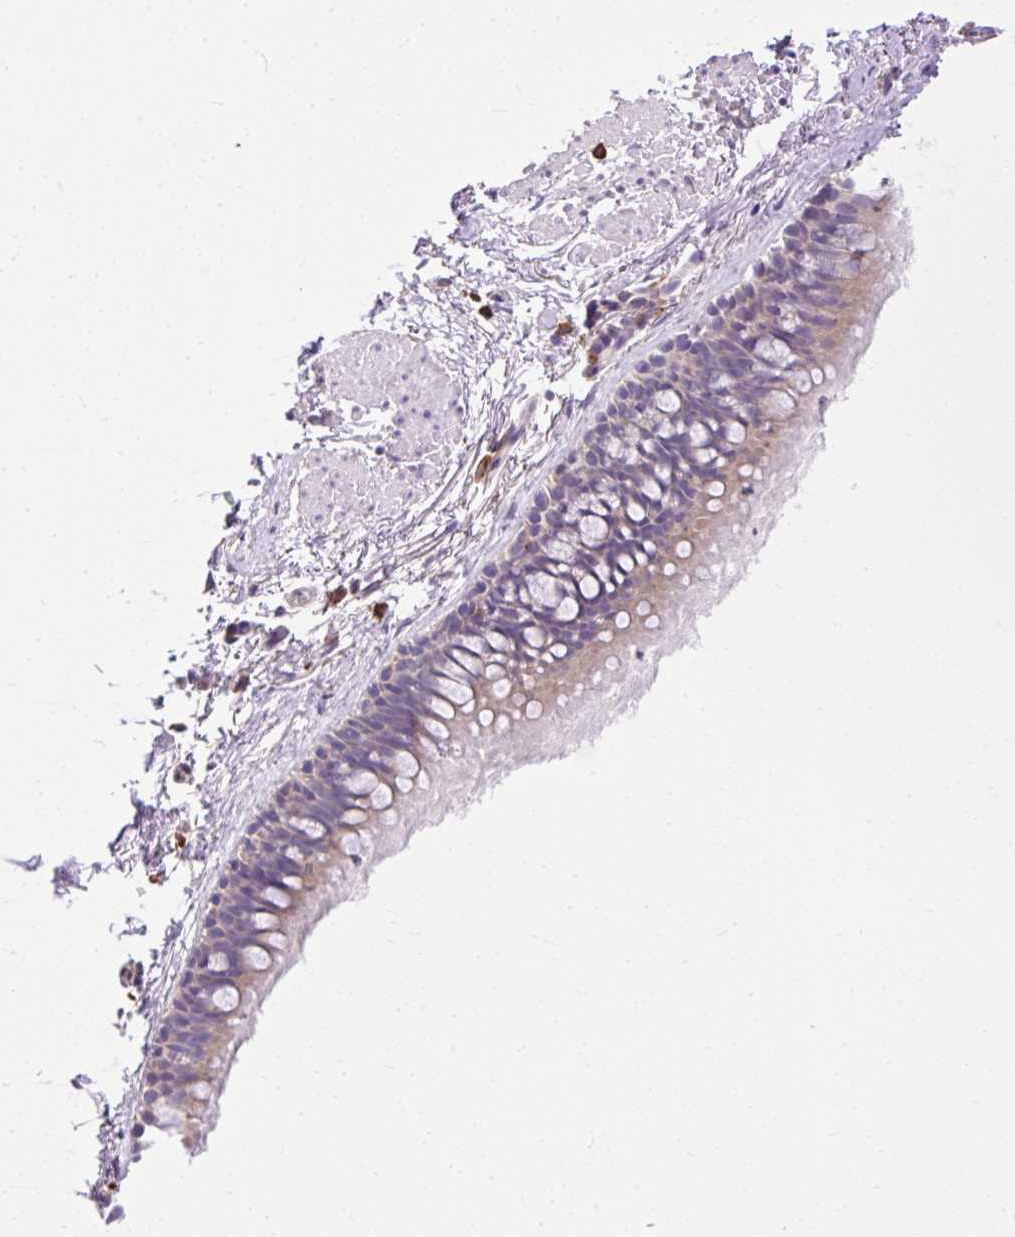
{"staining": {"intensity": "weak", "quantity": "<25%", "location": "cytoplasmic/membranous"}, "tissue": "bronchus", "cell_type": "Respiratory epithelial cells", "image_type": "normal", "snomed": [{"axis": "morphology", "description": "Normal tissue, NOS"}, {"axis": "topography", "description": "Lymph node"}, {"axis": "topography", "description": "Cartilage tissue"}, {"axis": "topography", "description": "Bronchus"}], "caption": "DAB (3,3'-diaminobenzidine) immunohistochemical staining of normal bronchus reveals no significant staining in respiratory epithelial cells. The staining is performed using DAB (3,3'-diaminobenzidine) brown chromogen with nuclei counter-stained in using hematoxylin.", "gene": "HEXB", "patient": {"sex": "female", "age": 70}}